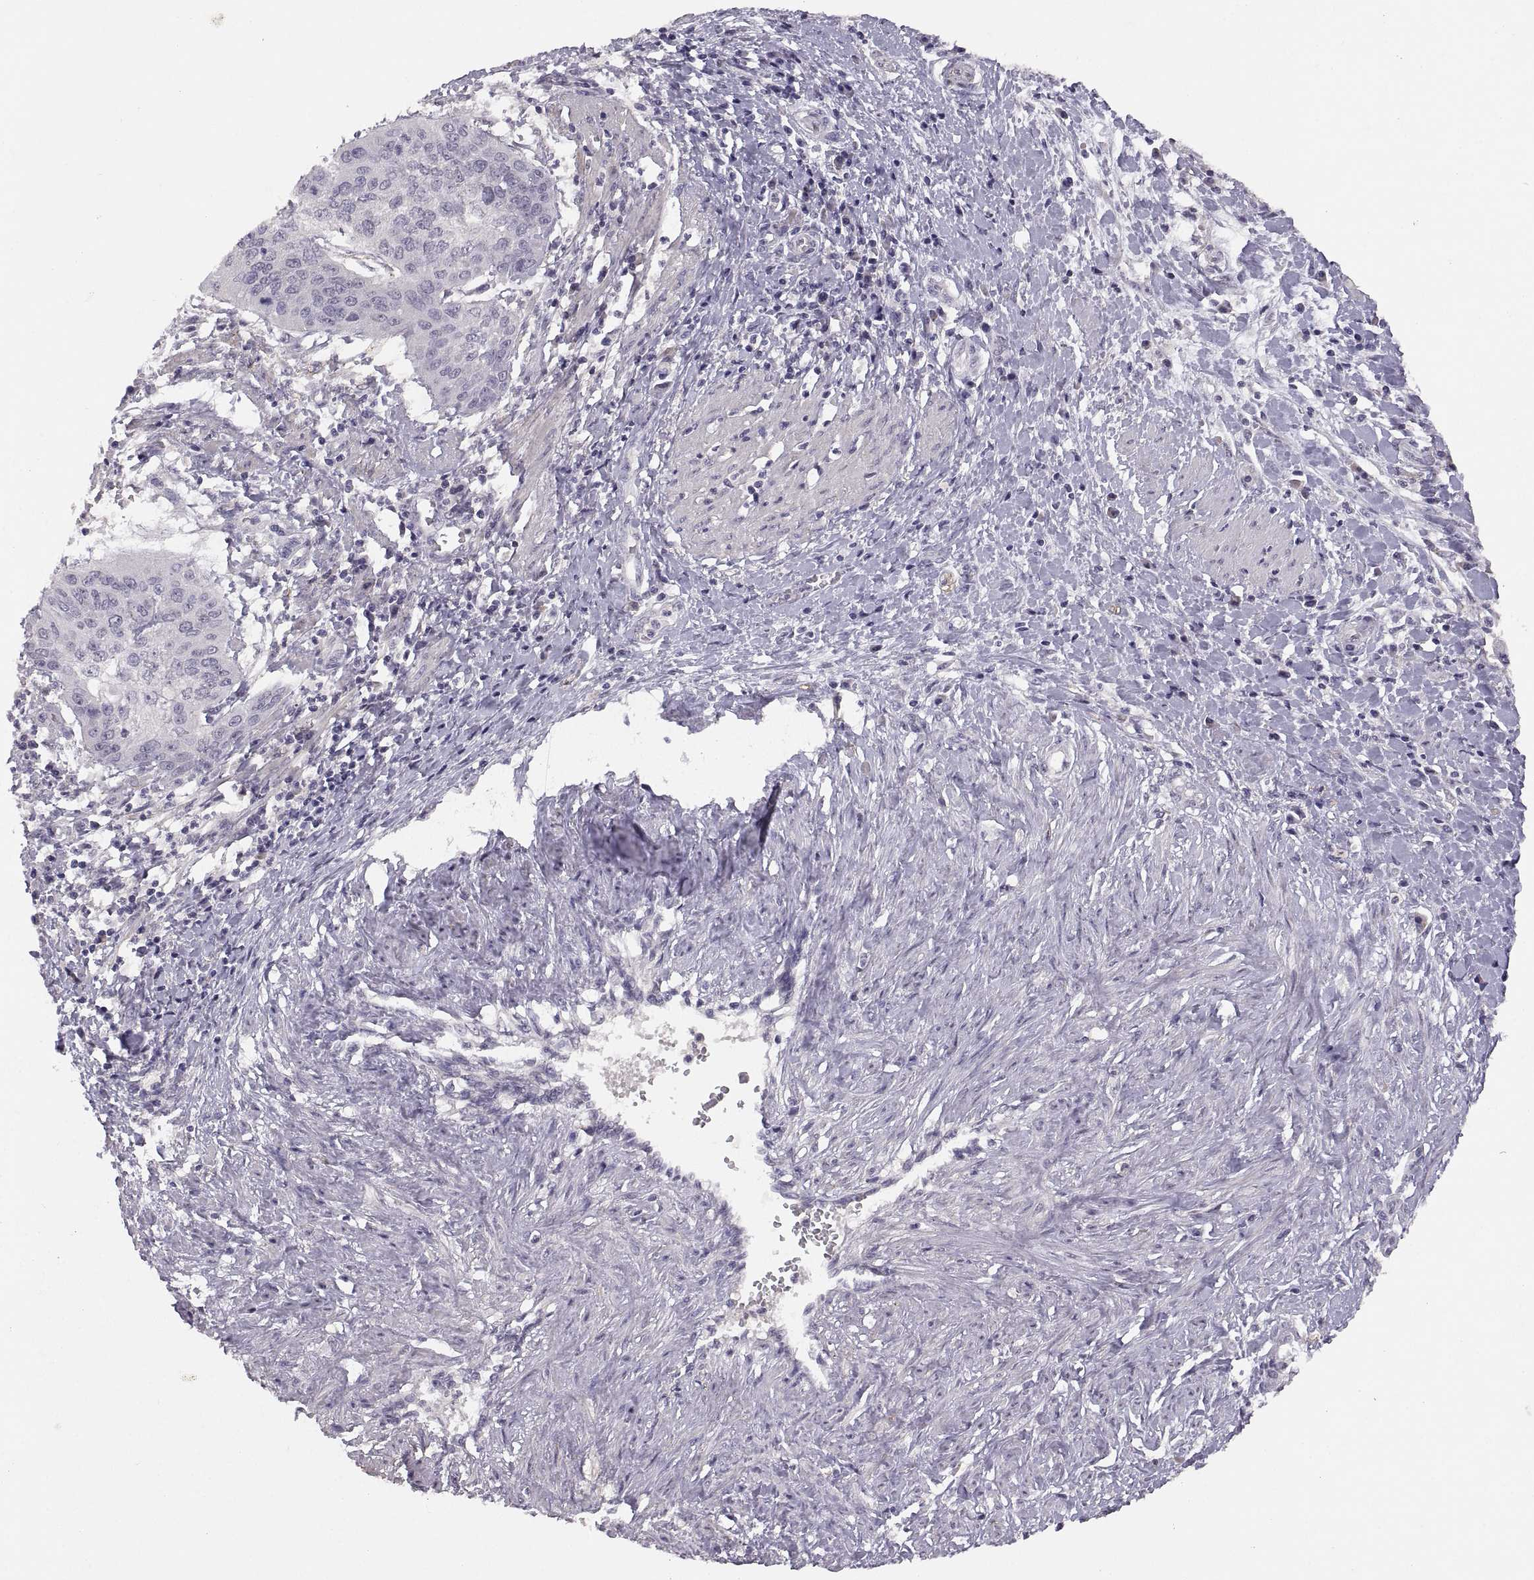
{"staining": {"intensity": "negative", "quantity": "none", "location": "none"}, "tissue": "cervical cancer", "cell_type": "Tumor cells", "image_type": "cancer", "snomed": [{"axis": "morphology", "description": "Squamous cell carcinoma, NOS"}, {"axis": "topography", "description": "Cervix"}], "caption": "Human cervical squamous cell carcinoma stained for a protein using IHC demonstrates no positivity in tumor cells.", "gene": "CDH2", "patient": {"sex": "female", "age": 39}}